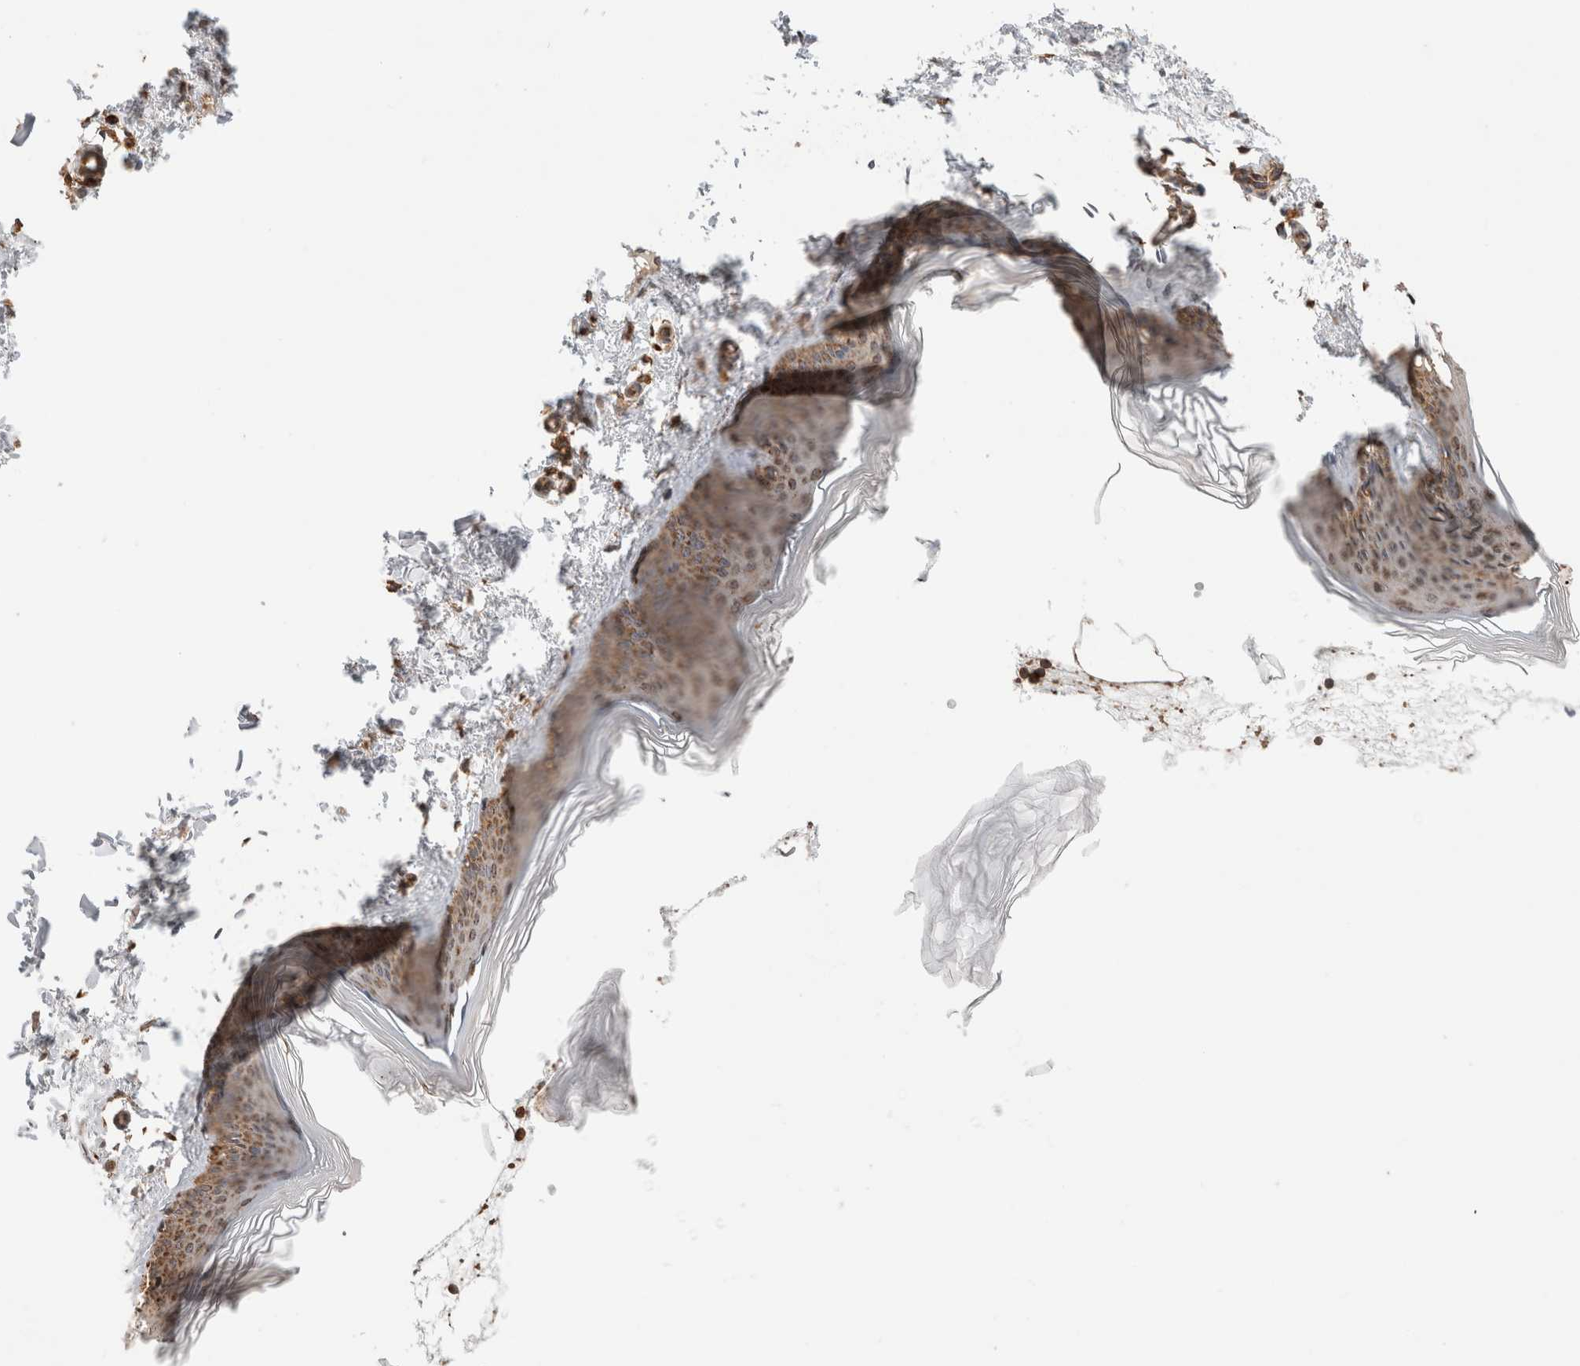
{"staining": {"intensity": "moderate", "quantity": ">75%", "location": "cytoplasmic/membranous"}, "tissue": "skin", "cell_type": "Fibroblasts", "image_type": "normal", "snomed": [{"axis": "morphology", "description": "Normal tissue, NOS"}, {"axis": "topography", "description": "Skin"}], "caption": "IHC of benign skin displays medium levels of moderate cytoplasmic/membranous positivity in about >75% of fibroblasts. Nuclei are stained in blue.", "gene": "IMMP2L", "patient": {"sex": "female", "age": 27}}